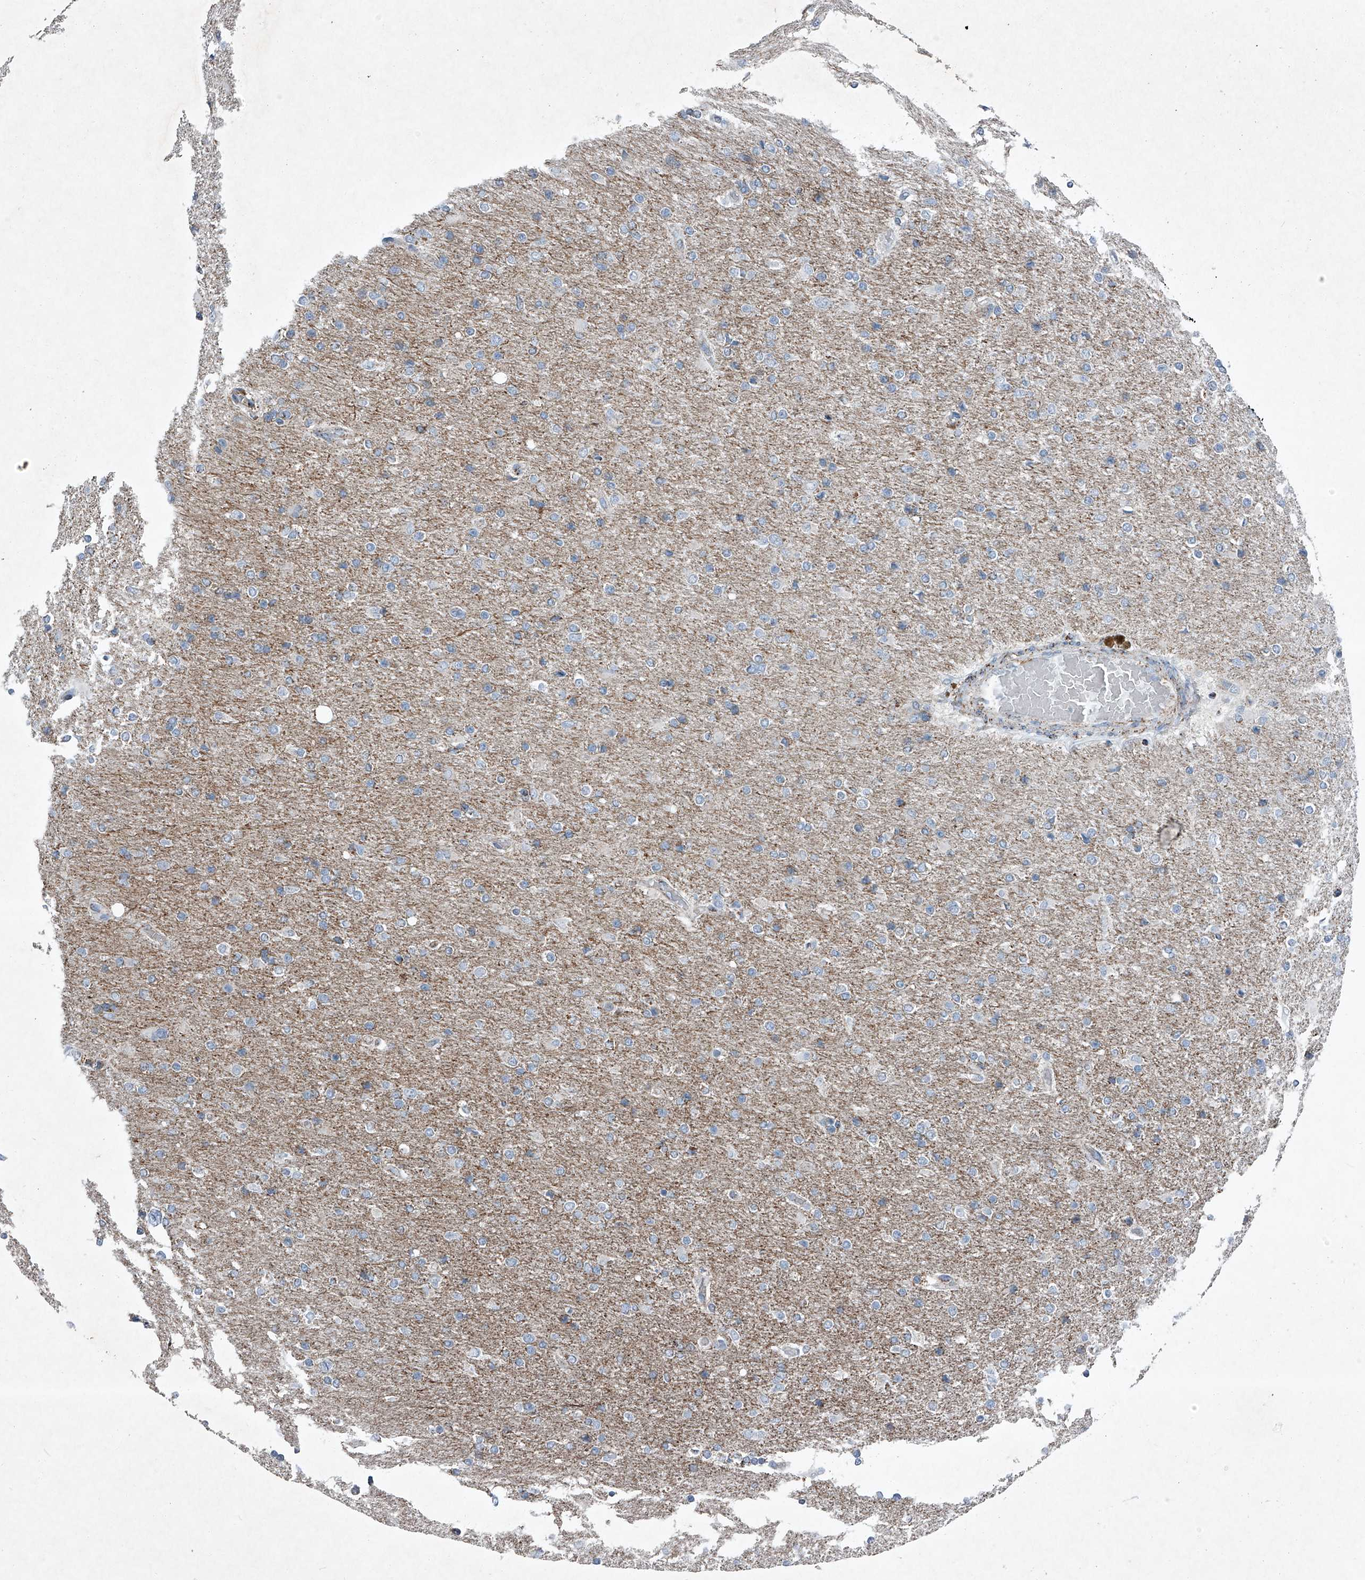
{"staining": {"intensity": "weak", "quantity": "25%-75%", "location": "cytoplasmic/membranous"}, "tissue": "glioma", "cell_type": "Tumor cells", "image_type": "cancer", "snomed": [{"axis": "morphology", "description": "Glioma, malignant, High grade"}, {"axis": "topography", "description": "Cerebral cortex"}], "caption": "Protein expression analysis of human malignant glioma (high-grade) reveals weak cytoplasmic/membranous staining in approximately 25%-75% of tumor cells.", "gene": "CHRNA7", "patient": {"sex": "female", "age": 36}}